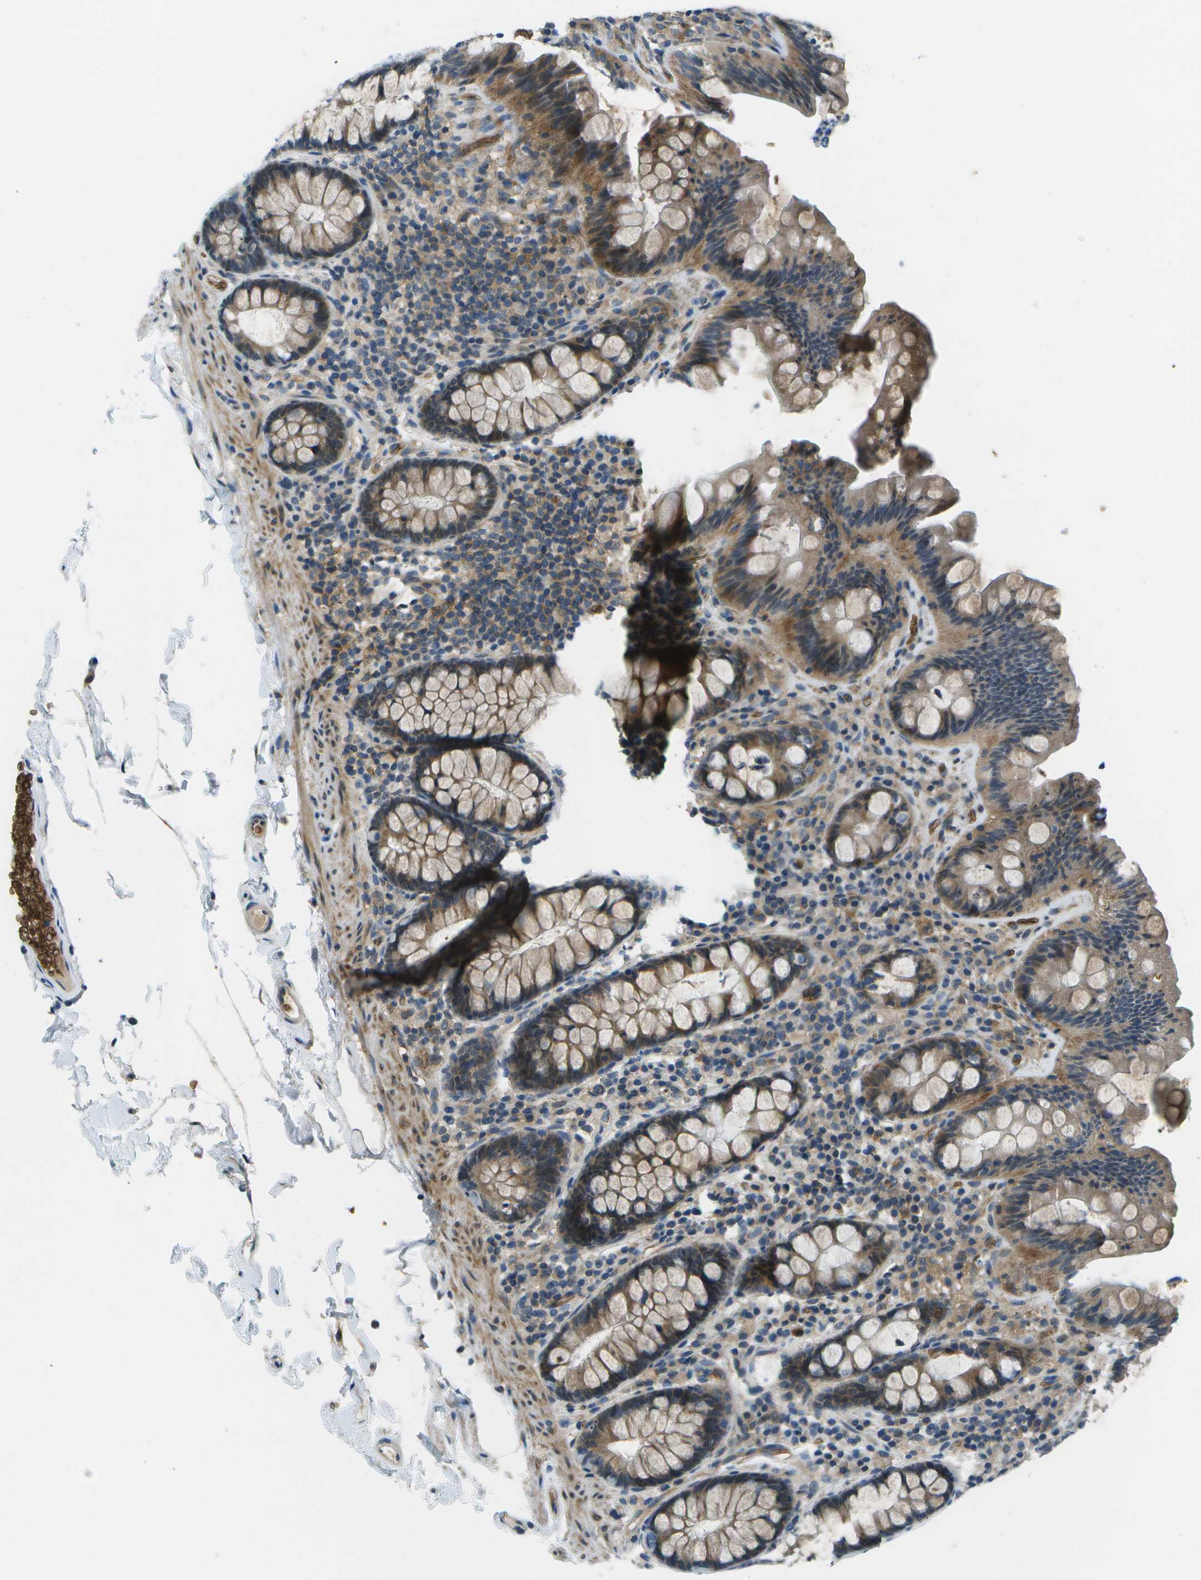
{"staining": {"intensity": "weak", "quantity": ">75%", "location": "cytoplasmic/membranous"}, "tissue": "colon", "cell_type": "Endothelial cells", "image_type": "normal", "snomed": [{"axis": "morphology", "description": "Normal tissue, NOS"}, {"axis": "topography", "description": "Colon"}], "caption": "Brown immunohistochemical staining in unremarkable colon shows weak cytoplasmic/membranous expression in about >75% of endothelial cells.", "gene": "CTIF", "patient": {"sex": "female", "age": 80}}